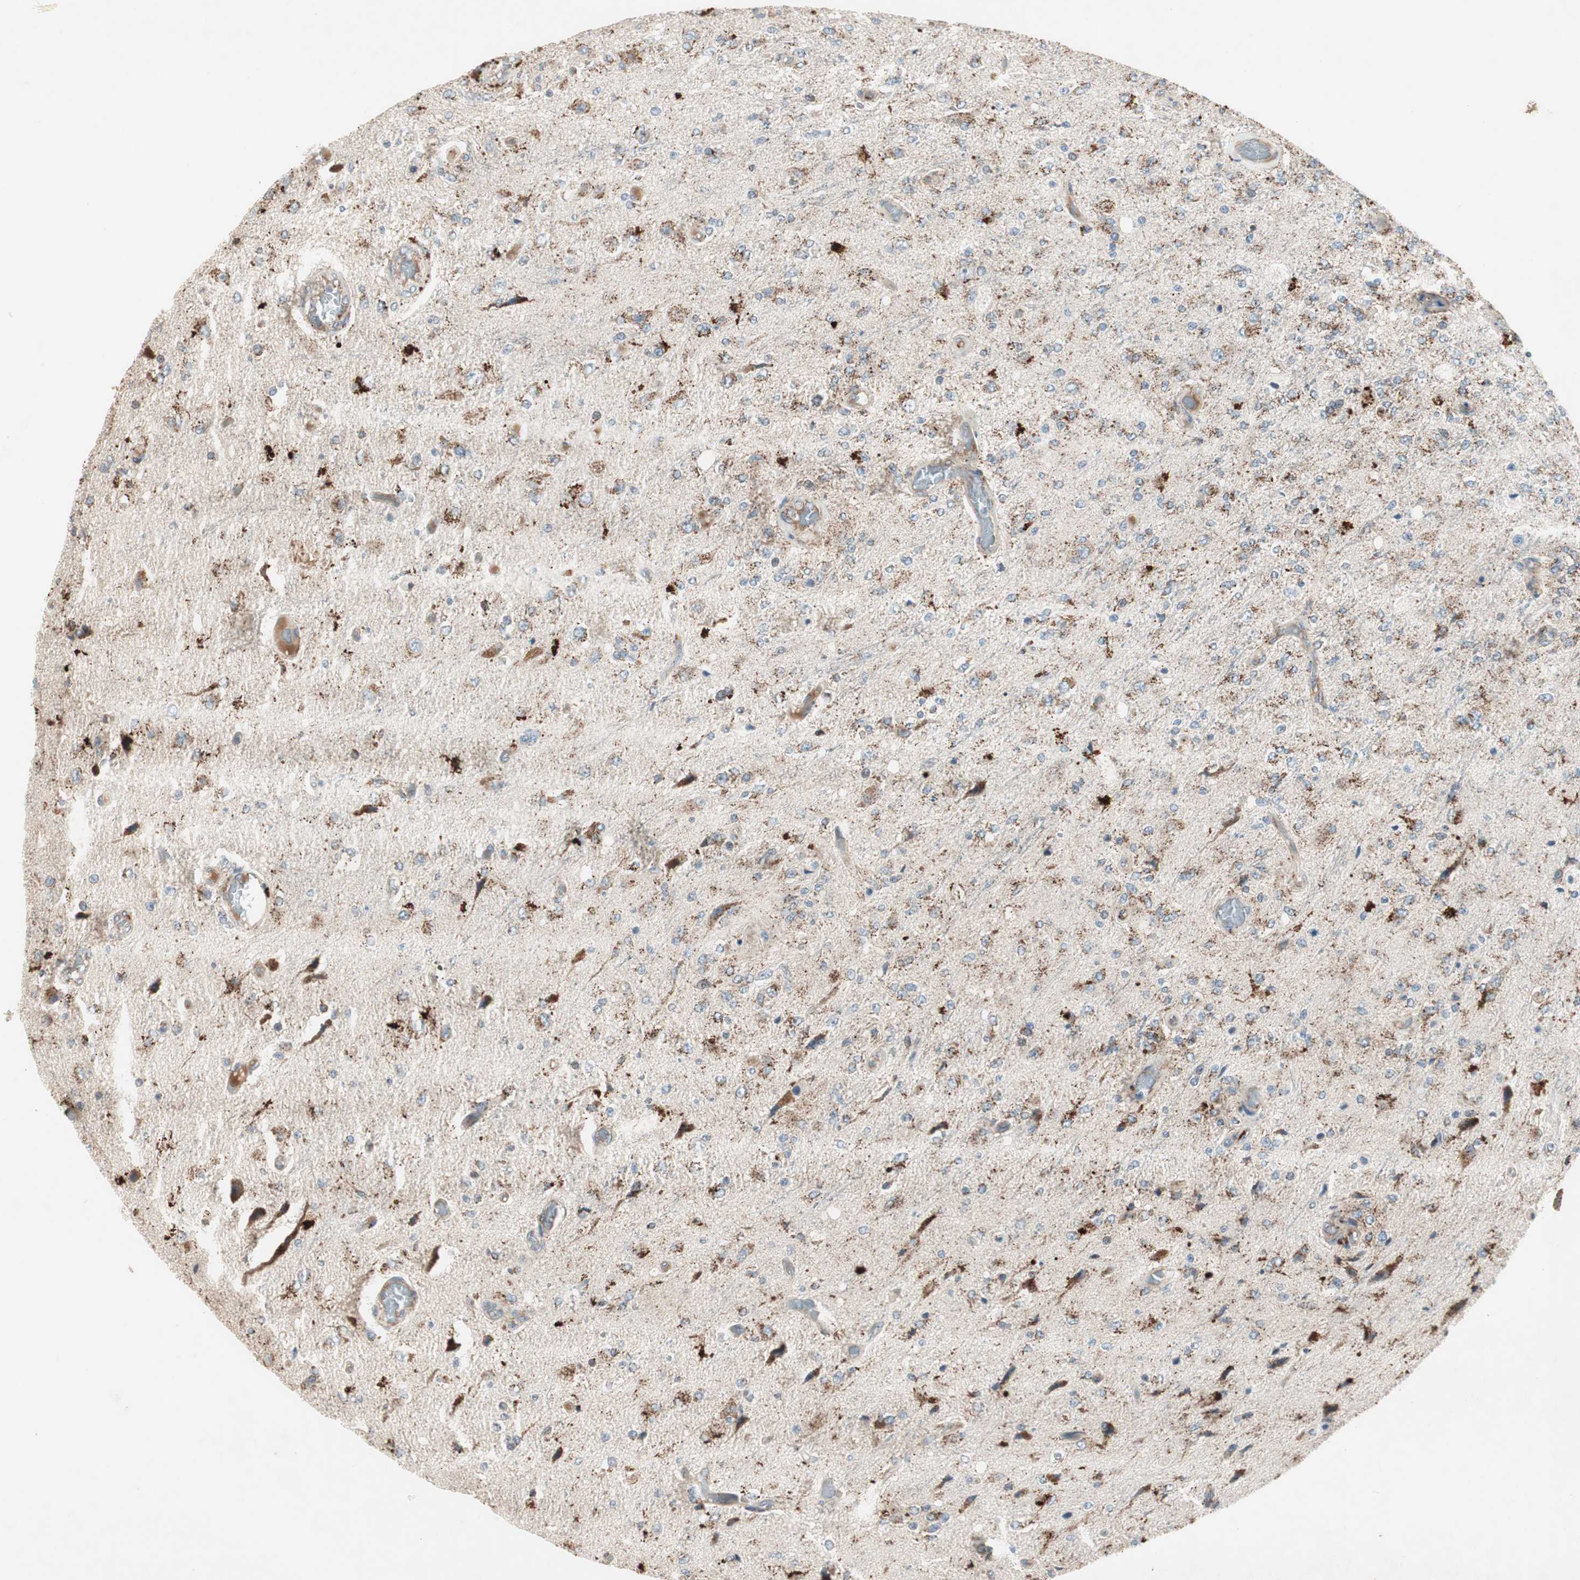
{"staining": {"intensity": "weak", "quantity": "25%-75%", "location": "cytoplasmic/membranous"}, "tissue": "glioma", "cell_type": "Tumor cells", "image_type": "cancer", "snomed": [{"axis": "morphology", "description": "Normal tissue, NOS"}, {"axis": "morphology", "description": "Glioma, malignant, High grade"}, {"axis": "topography", "description": "Cerebral cortex"}], "caption": "Malignant glioma (high-grade) tissue displays weak cytoplasmic/membranous staining in about 25%-75% of tumor cells, visualized by immunohistochemistry.", "gene": "FGFR4", "patient": {"sex": "male", "age": 77}}